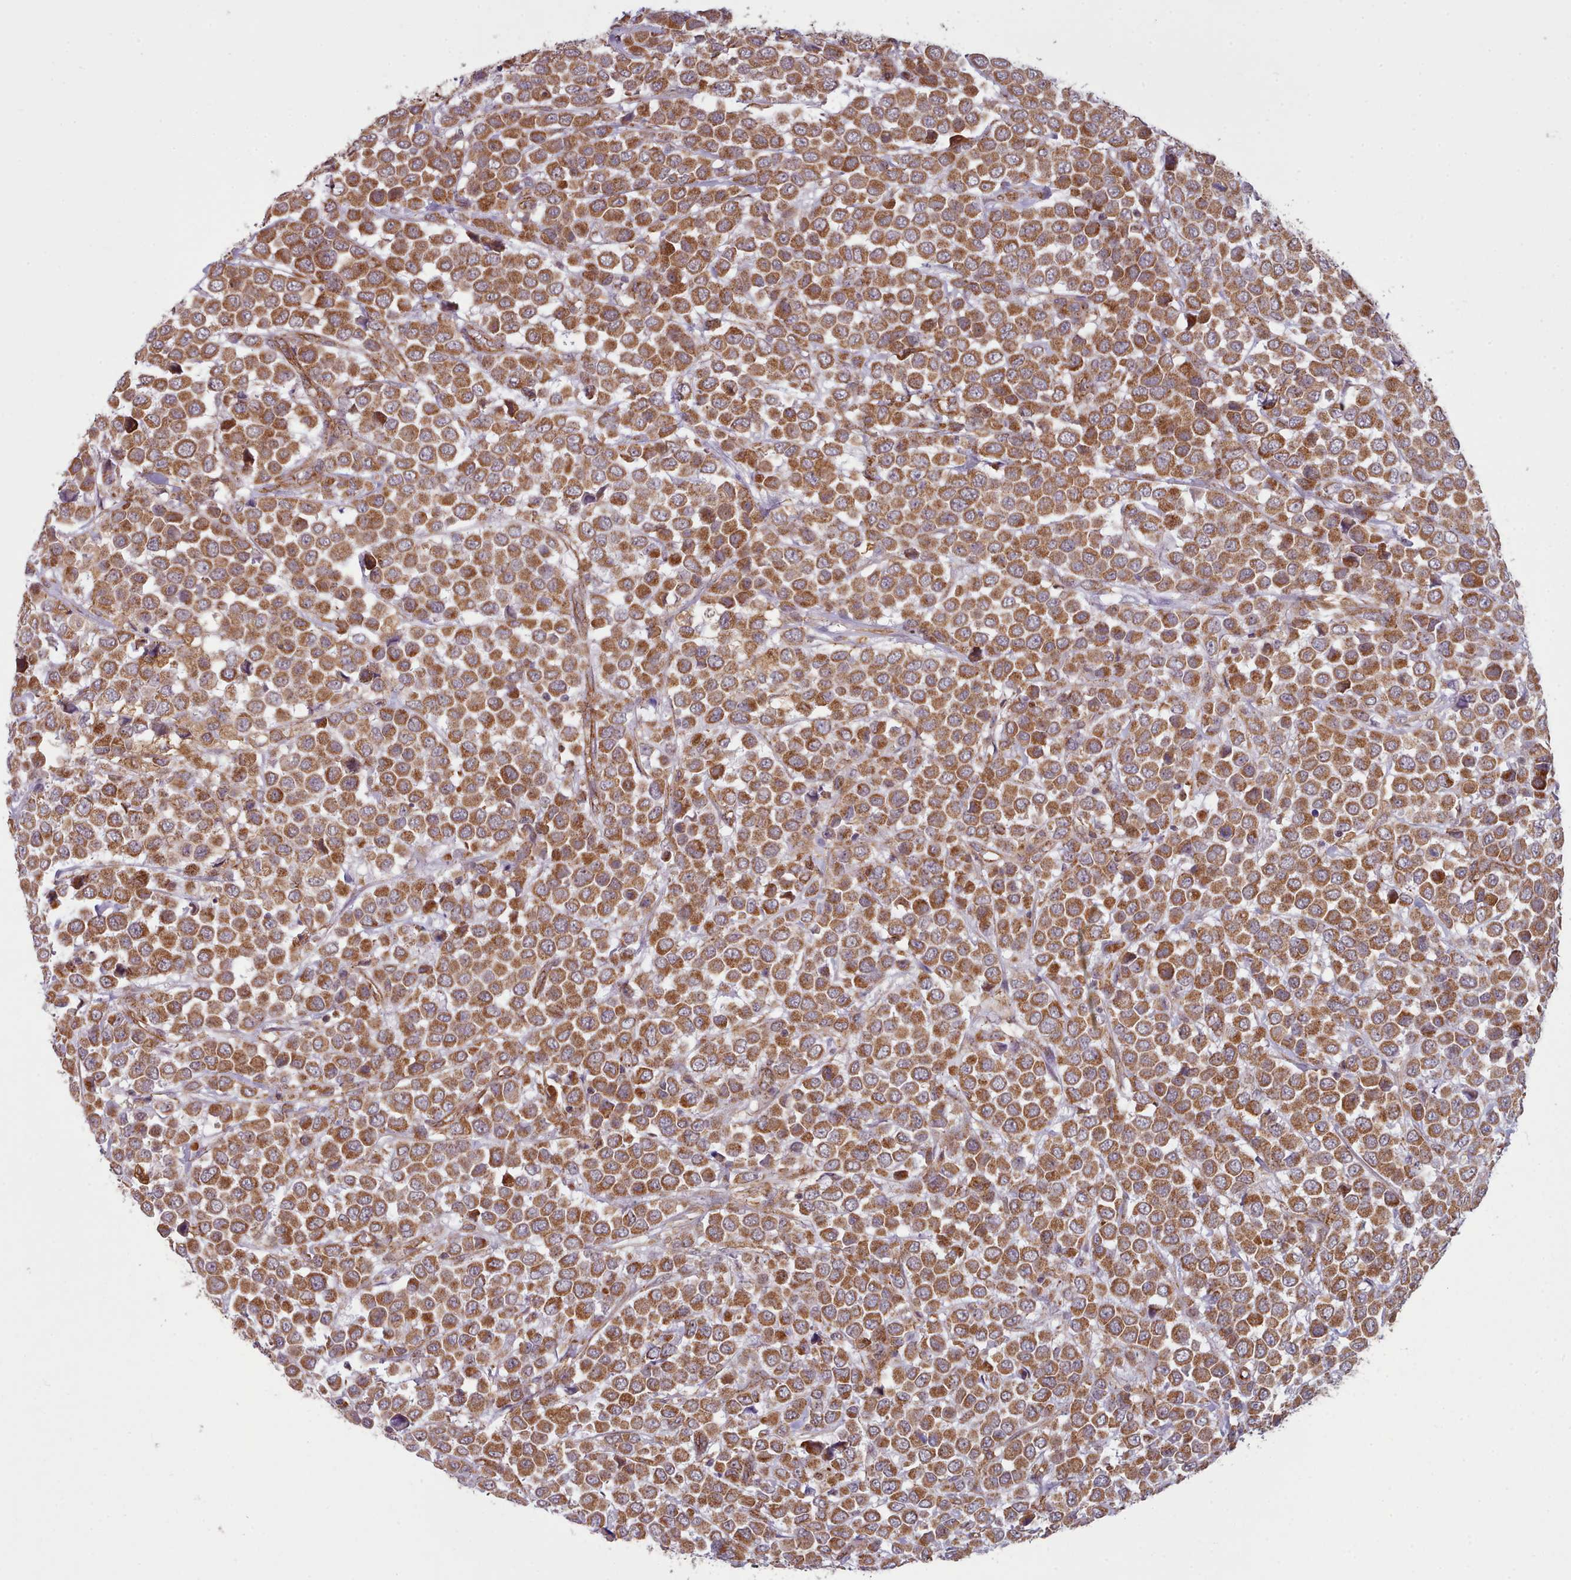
{"staining": {"intensity": "strong", "quantity": ">75%", "location": "cytoplasmic/membranous"}, "tissue": "breast cancer", "cell_type": "Tumor cells", "image_type": "cancer", "snomed": [{"axis": "morphology", "description": "Duct carcinoma"}, {"axis": "topography", "description": "Breast"}], "caption": "Immunohistochemistry (IHC) micrograph of breast cancer stained for a protein (brown), which exhibits high levels of strong cytoplasmic/membranous positivity in approximately >75% of tumor cells.", "gene": "MRPL46", "patient": {"sex": "female", "age": 61}}